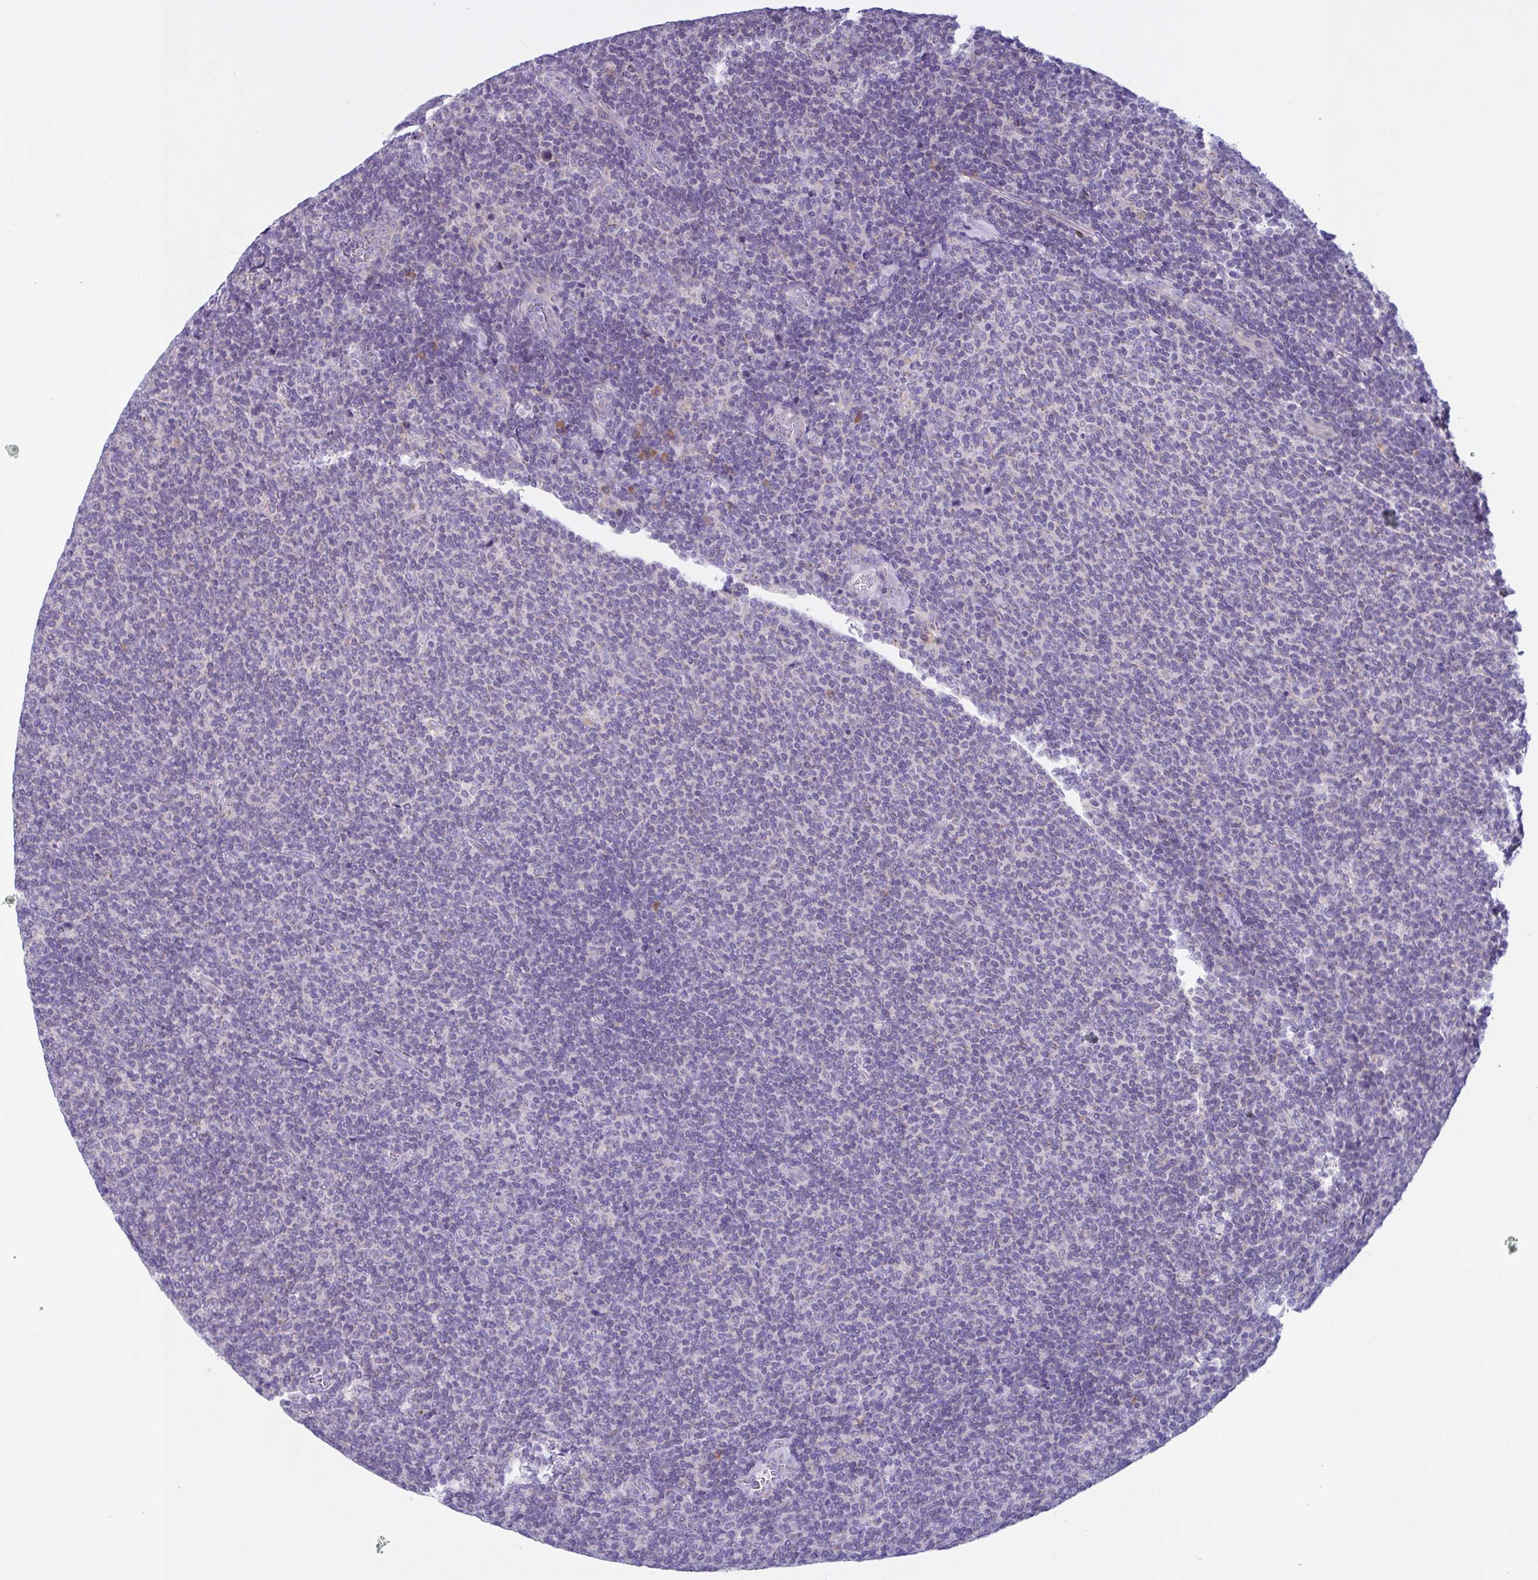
{"staining": {"intensity": "negative", "quantity": "none", "location": "none"}, "tissue": "lymphoma", "cell_type": "Tumor cells", "image_type": "cancer", "snomed": [{"axis": "morphology", "description": "Malignant lymphoma, non-Hodgkin's type, Low grade"}, {"axis": "topography", "description": "Lymph node"}], "caption": "Lymphoma was stained to show a protein in brown. There is no significant staining in tumor cells. (DAB immunohistochemistry (IHC) visualized using brightfield microscopy, high magnification).", "gene": "F13B", "patient": {"sex": "male", "age": 52}}